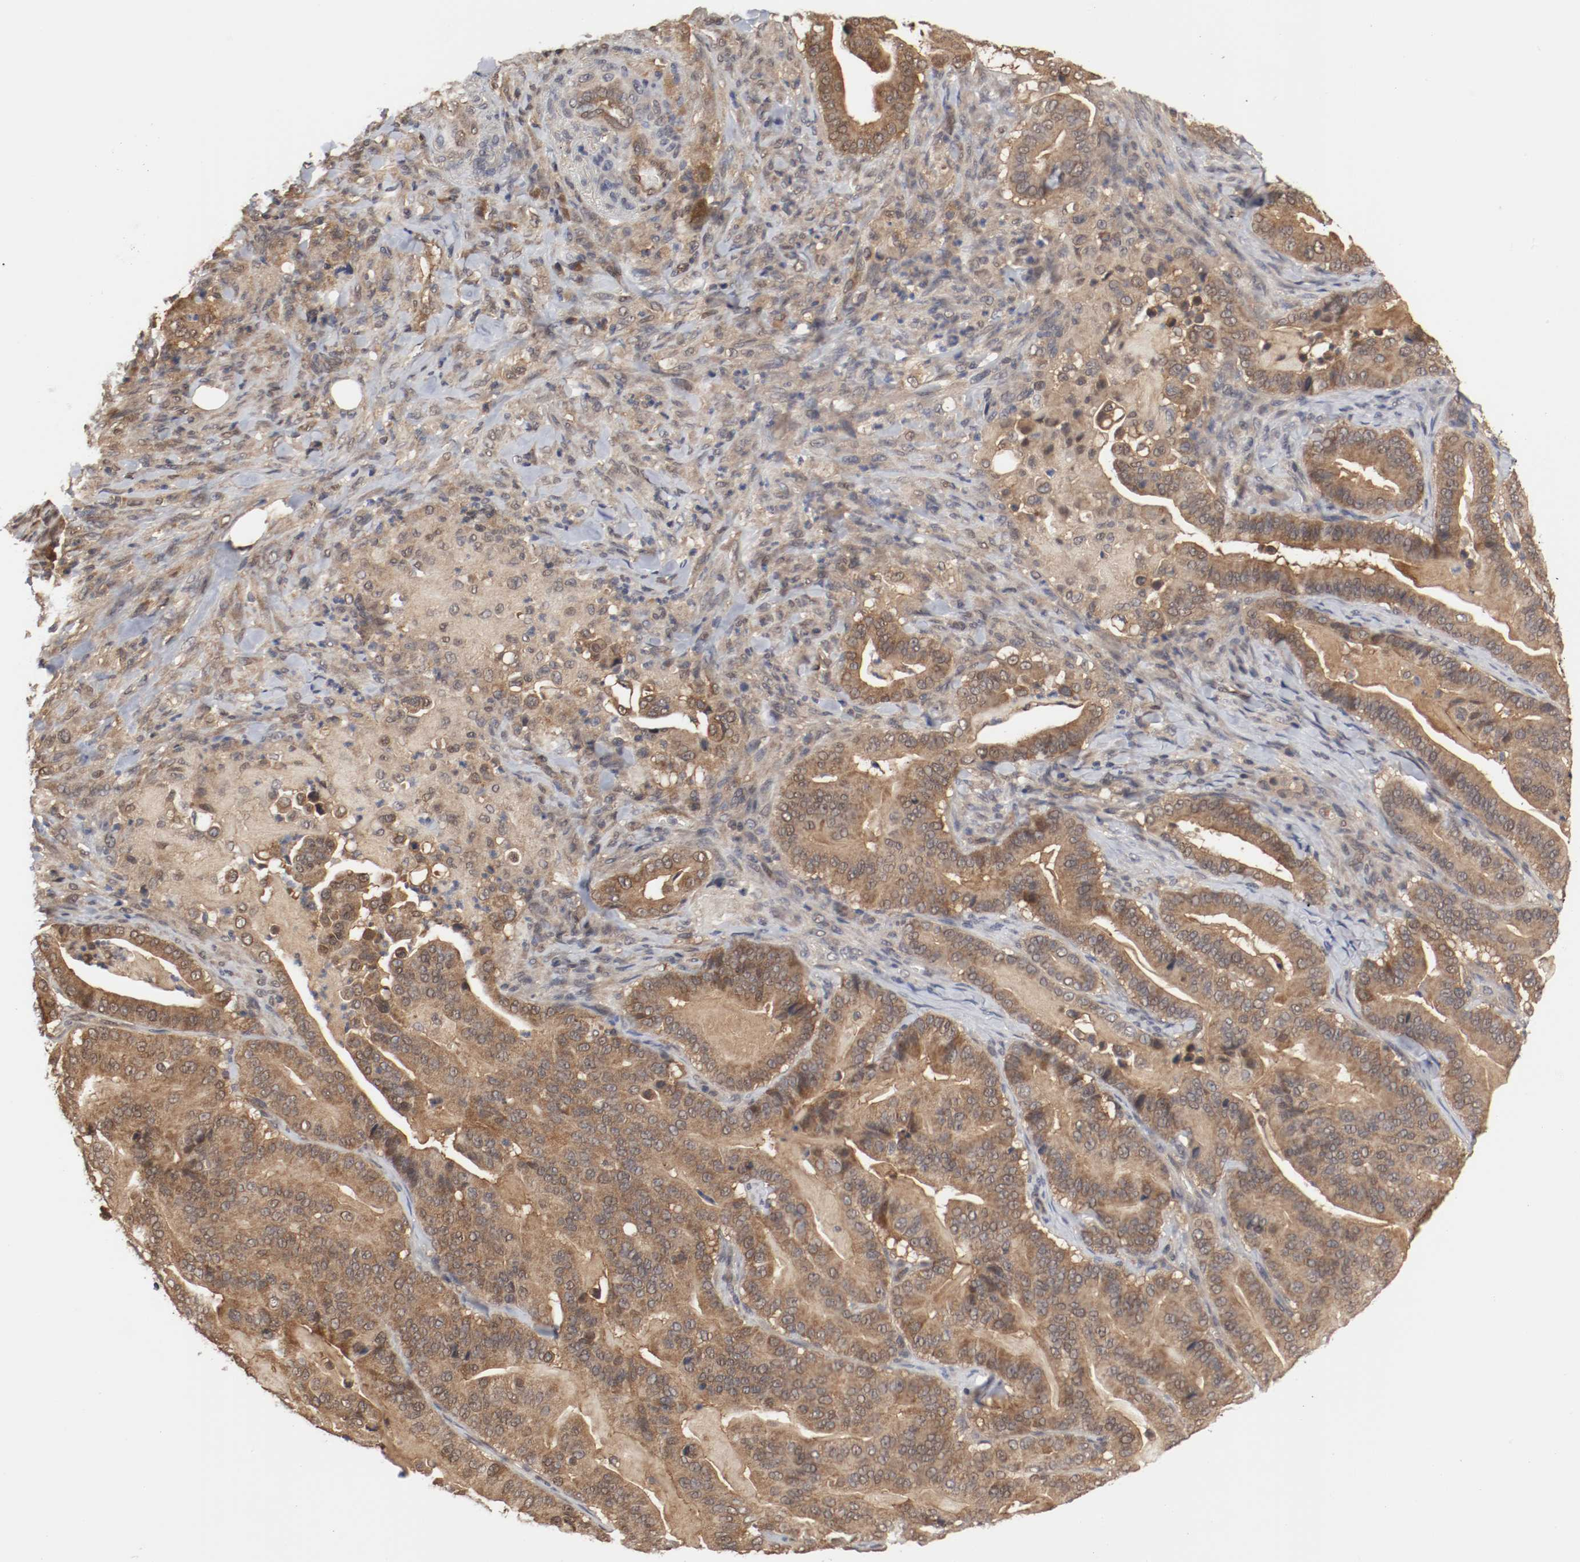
{"staining": {"intensity": "moderate", "quantity": ">75%", "location": "cytoplasmic/membranous"}, "tissue": "pancreatic cancer", "cell_type": "Tumor cells", "image_type": "cancer", "snomed": [{"axis": "morphology", "description": "Adenocarcinoma, NOS"}, {"axis": "topography", "description": "Pancreas"}], "caption": "This image reveals pancreatic adenocarcinoma stained with immunohistochemistry (IHC) to label a protein in brown. The cytoplasmic/membranous of tumor cells show moderate positivity for the protein. Nuclei are counter-stained blue.", "gene": "AFG3L2", "patient": {"sex": "male", "age": 63}}